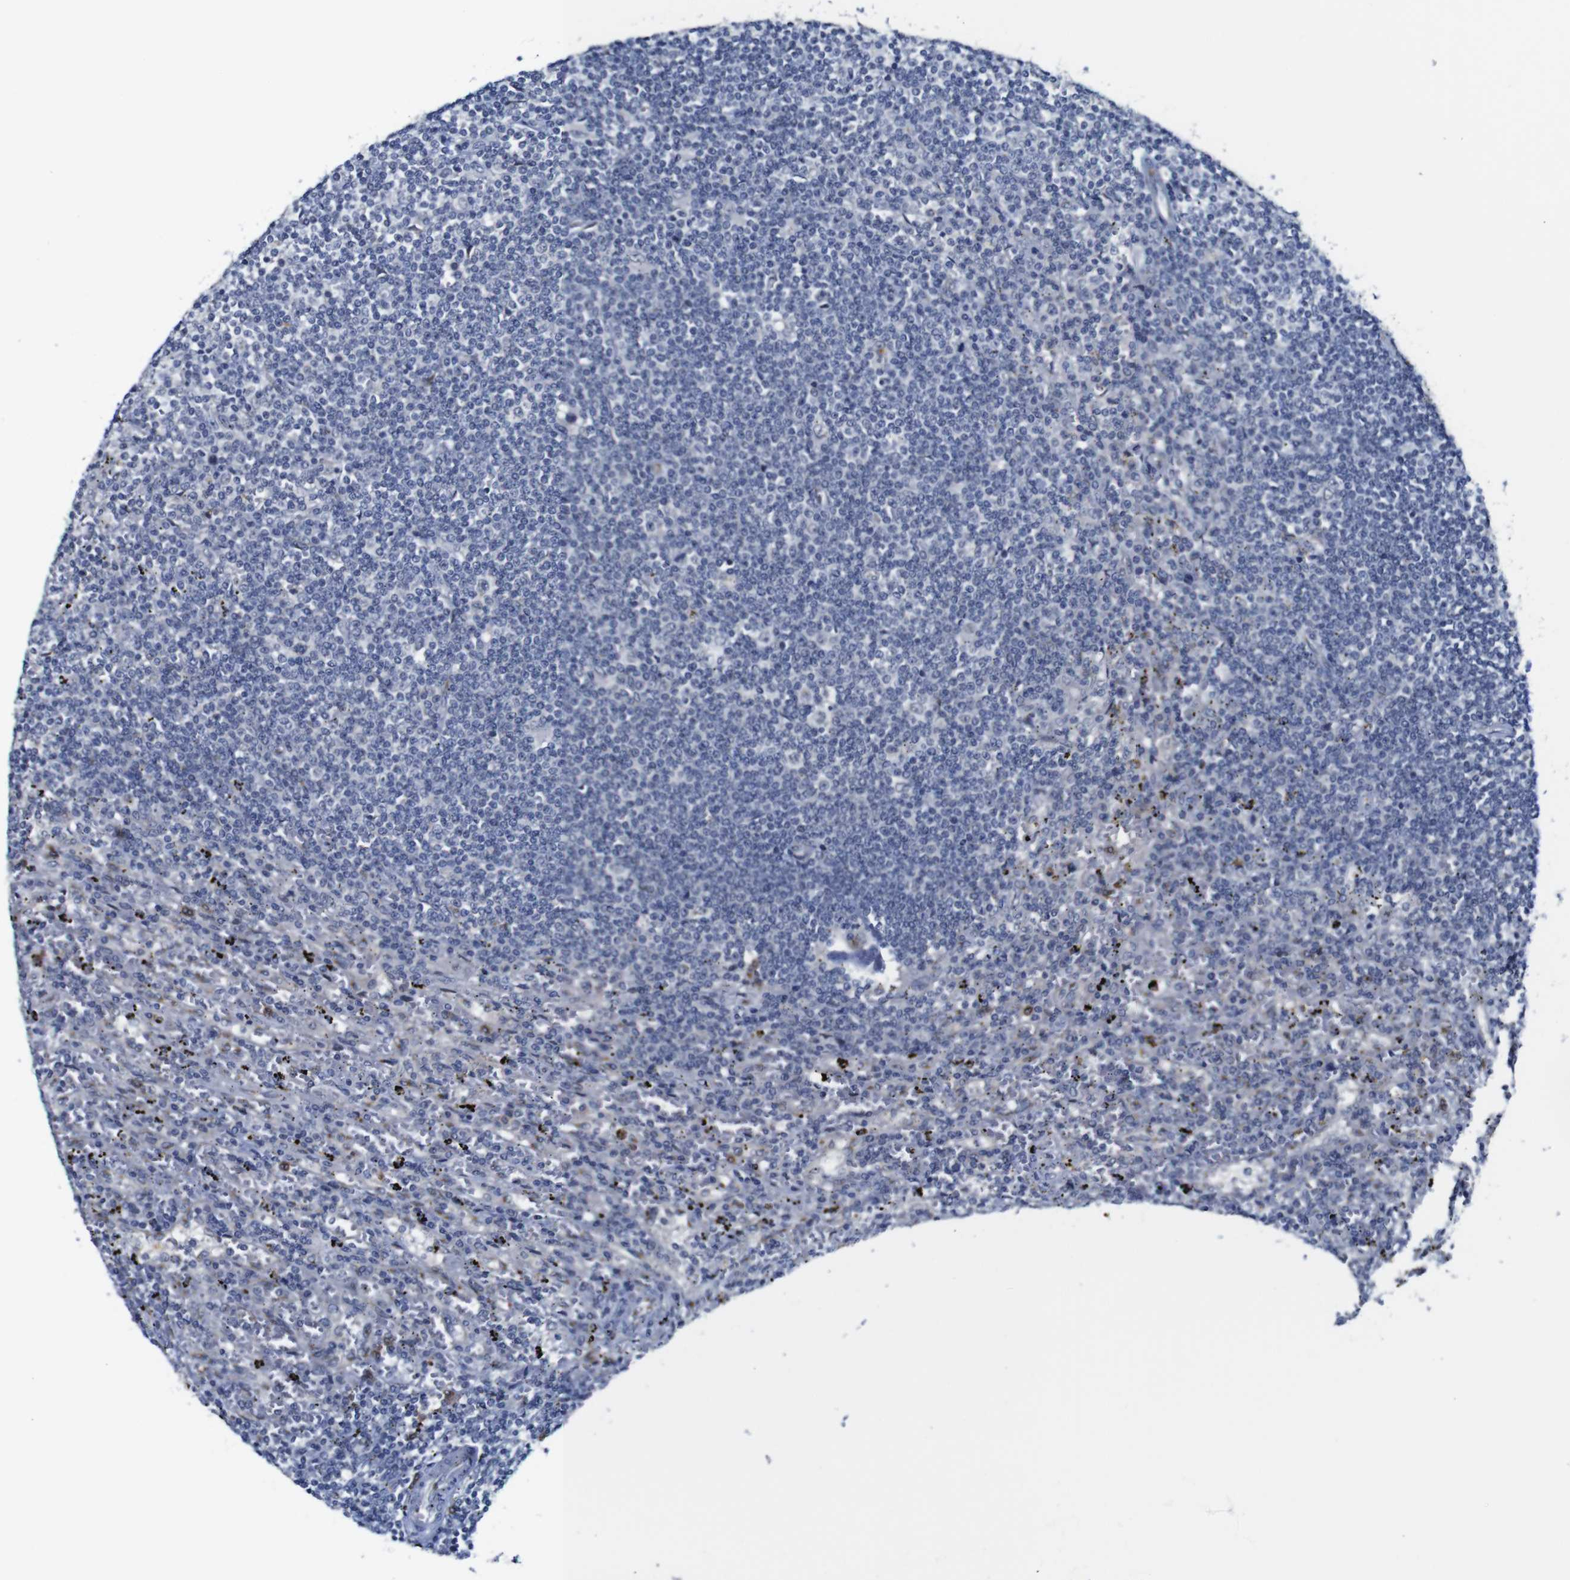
{"staining": {"intensity": "negative", "quantity": "none", "location": "none"}, "tissue": "lymphoma", "cell_type": "Tumor cells", "image_type": "cancer", "snomed": [{"axis": "morphology", "description": "Malignant lymphoma, non-Hodgkin's type, Low grade"}, {"axis": "topography", "description": "Spleen"}], "caption": "High power microscopy image of an IHC micrograph of lymphoma, revealing no significant staining in tumor cells. Nuclei are stained in blue.", "gene": "FURIN", "patient": {"sex": "male", "age": 76}}